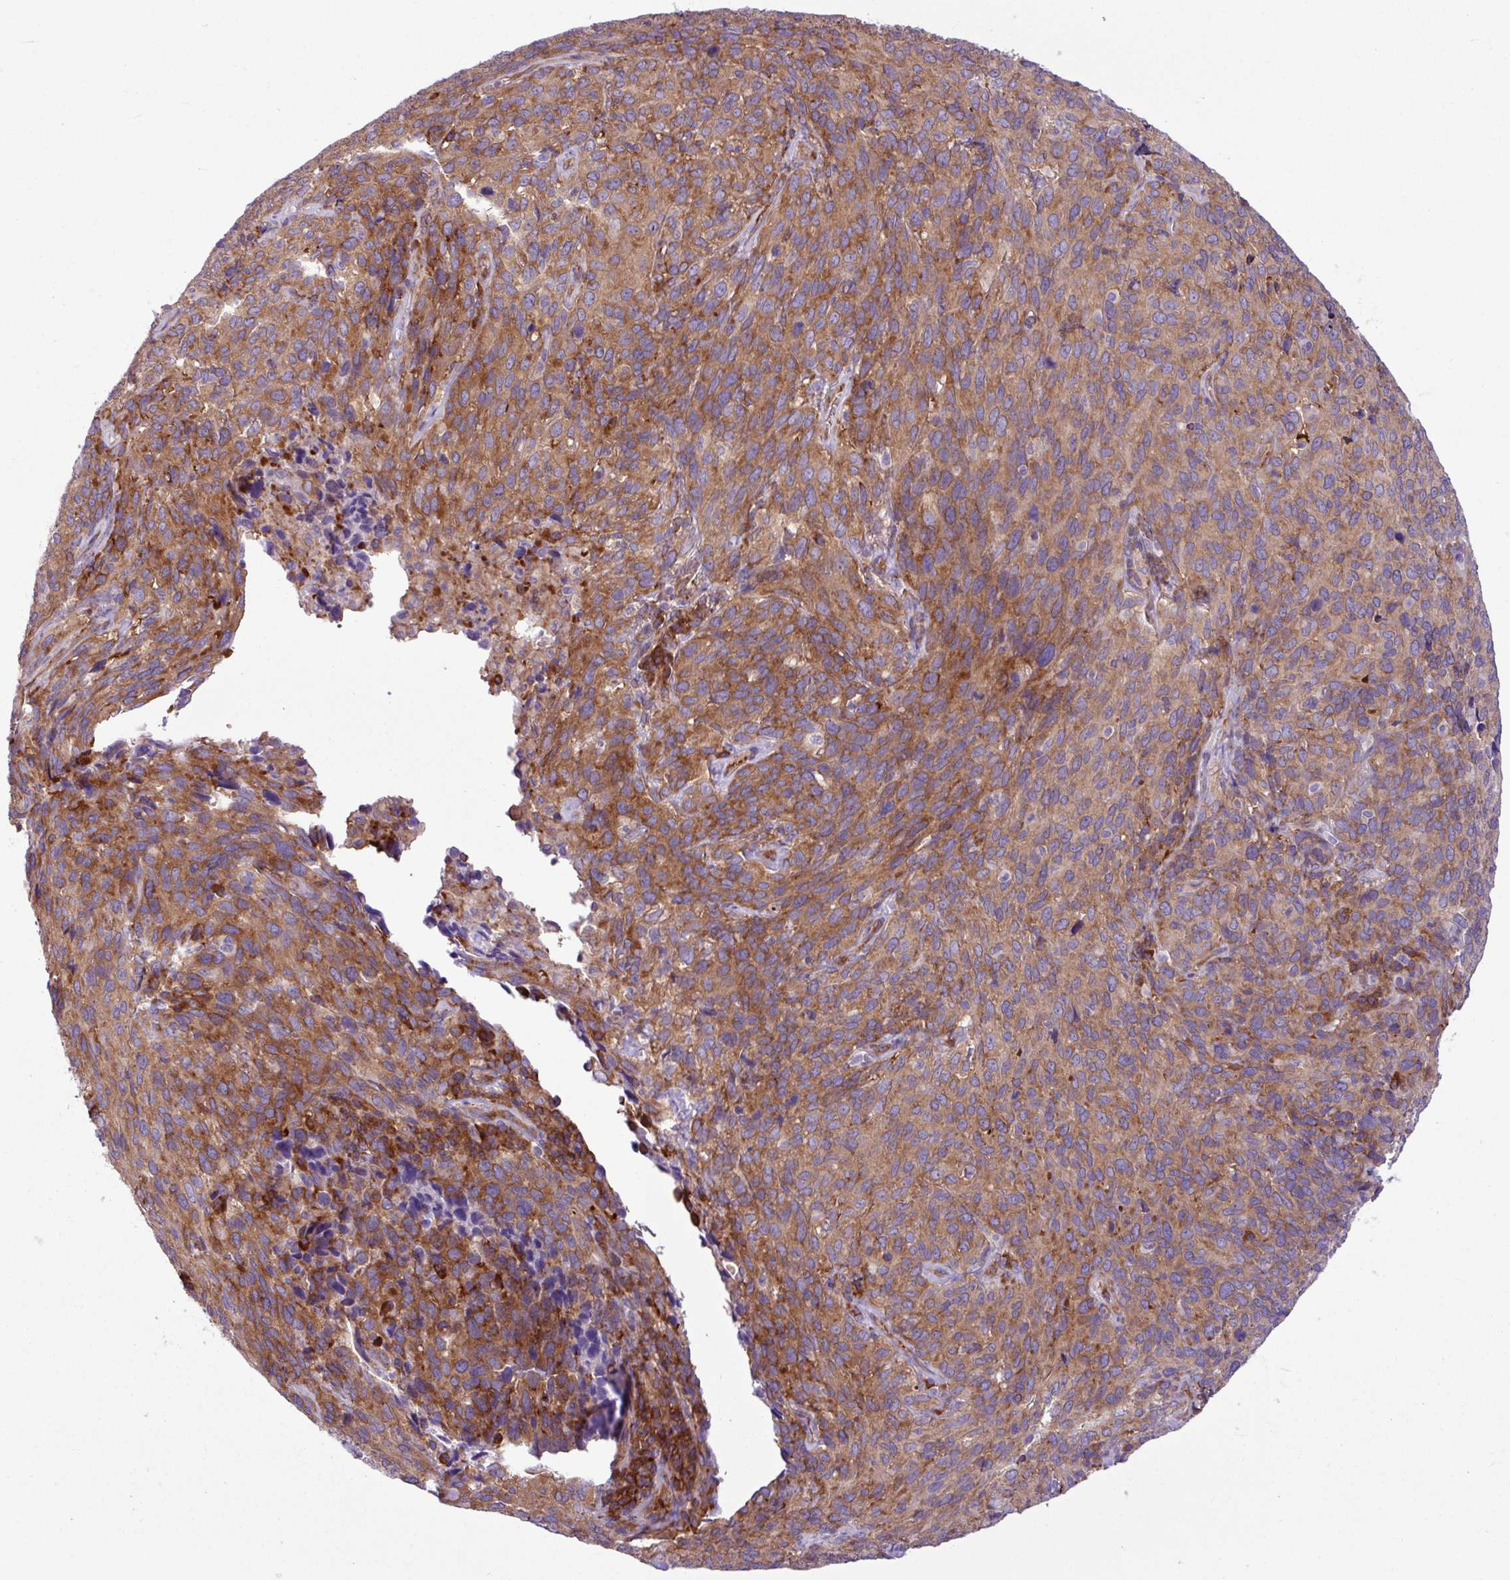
{"staining": {"intensity": "strong", "quantity": ">75%", "location": "cytoplasmic/membranous"}, "tissue": "cervical cancer", "cell_type": "Tumor cells", "image_type": "cancer", "snomed": [{"axis": "morphology", "description": "Squamous cell carcinoma, NOS"}, {"axis": "topography", "description": "Cervix"}], "caption": "Protein expression analysis of cervical cancer displays strong cytoplasmic/membranous positivity in about >75% of tumor cells.", "gene": "MROH2A", "patient": {"sex": "female", "age": 51}}